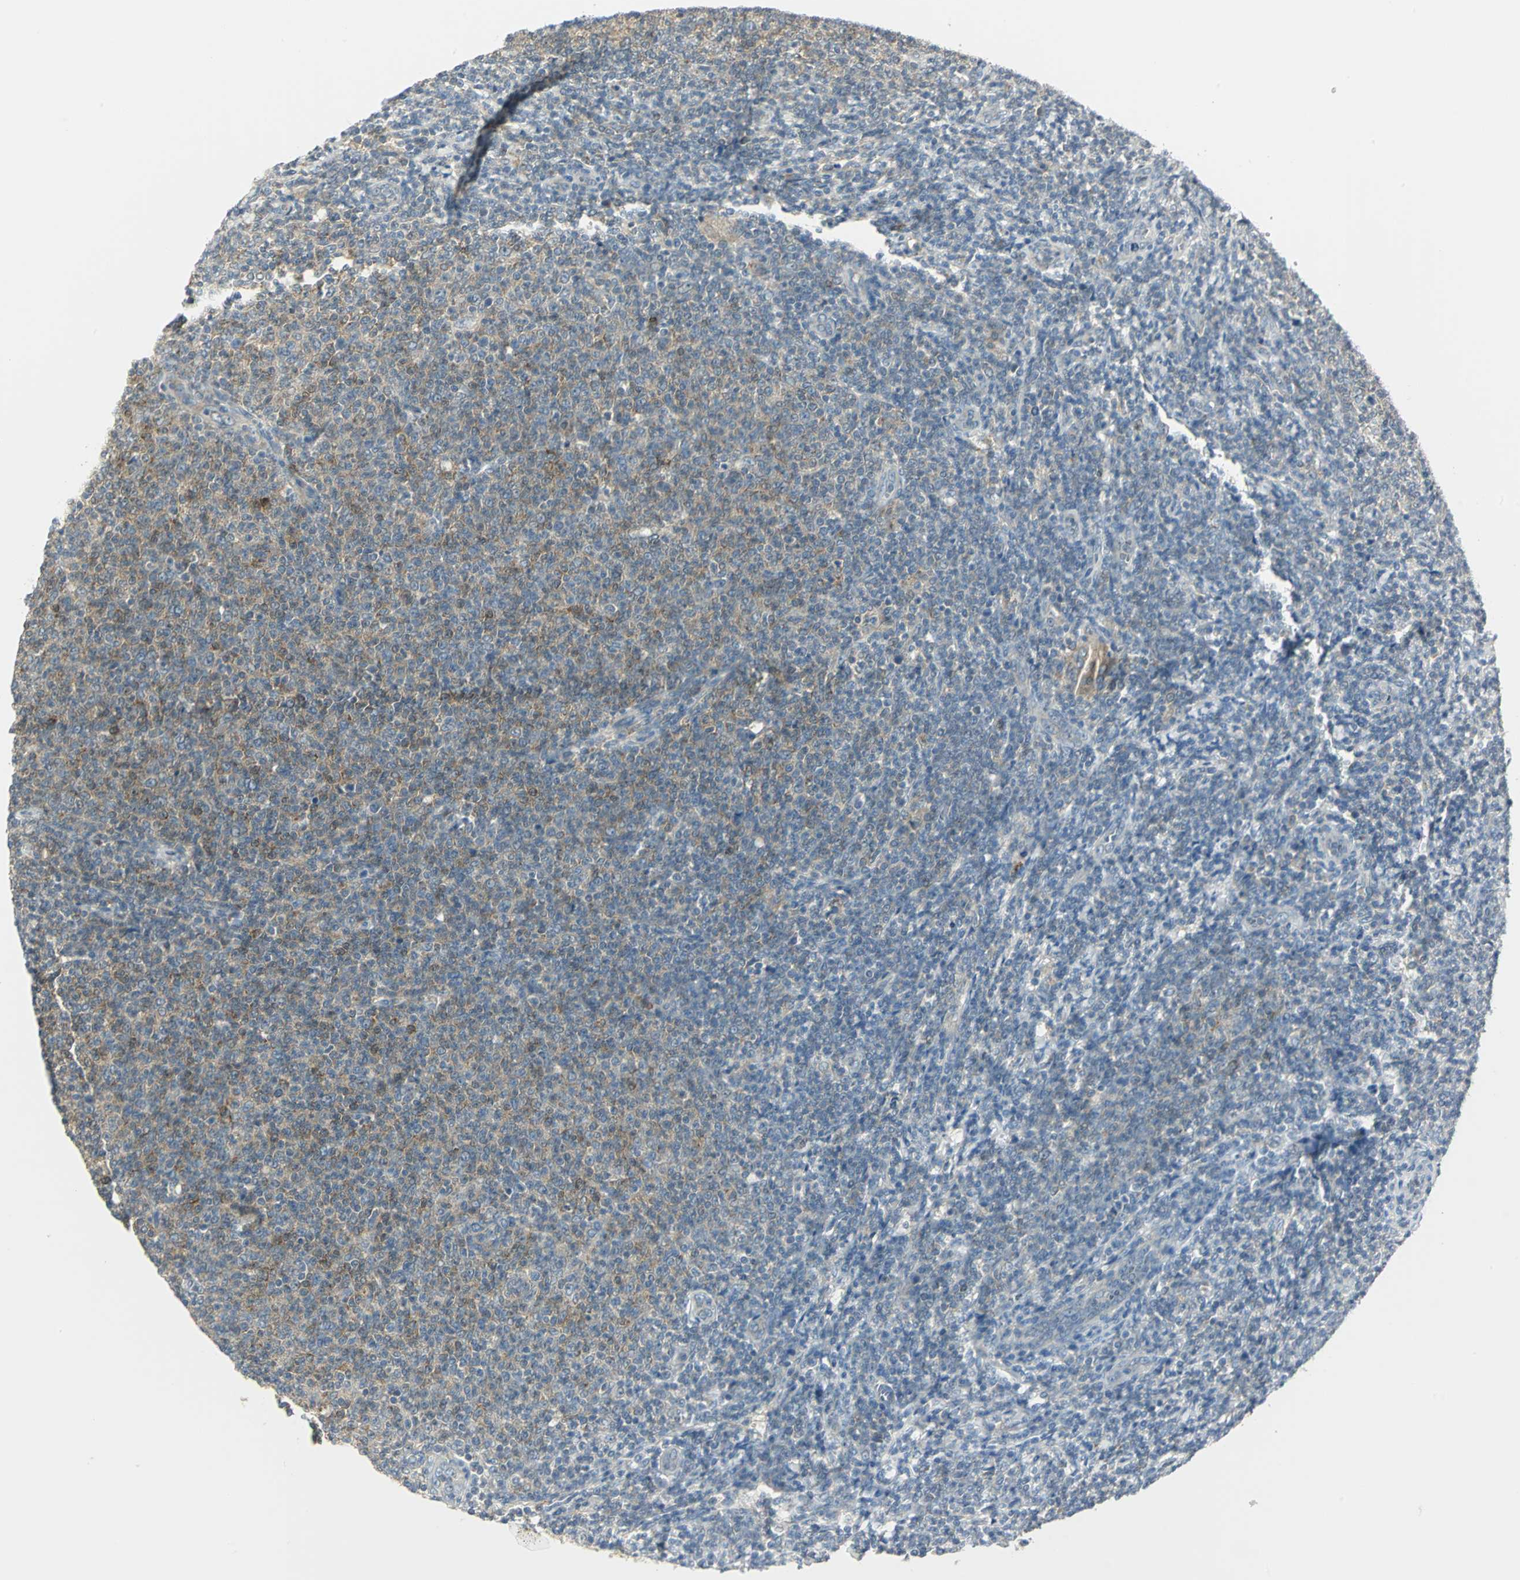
{"staining": {"intensity": "weak", "quantity": "25%-75%", "location": "cytoplasmic/membranous"}, "tissue": "lymphoma", "cell_type": "Tumor cells", "image_type": "cancer", "snomed": [{"axis": "morphology", "description": "Malignant lymphoma, non-Hodgkin's type, Low grade"}, {"axis": "topography", "description": "Lymph node"}], "caption": "IHC of lymphoma demonstrates low levels of weak cytoplasmic/membranous staining in approximately 25%-75% of tumor cells. Immunohistochemistry stains the protein of interest in brown and the nuclei are stained blue.", "gene": "MAPK8IP3", "patient": {"sex": "male", "age": 66}}